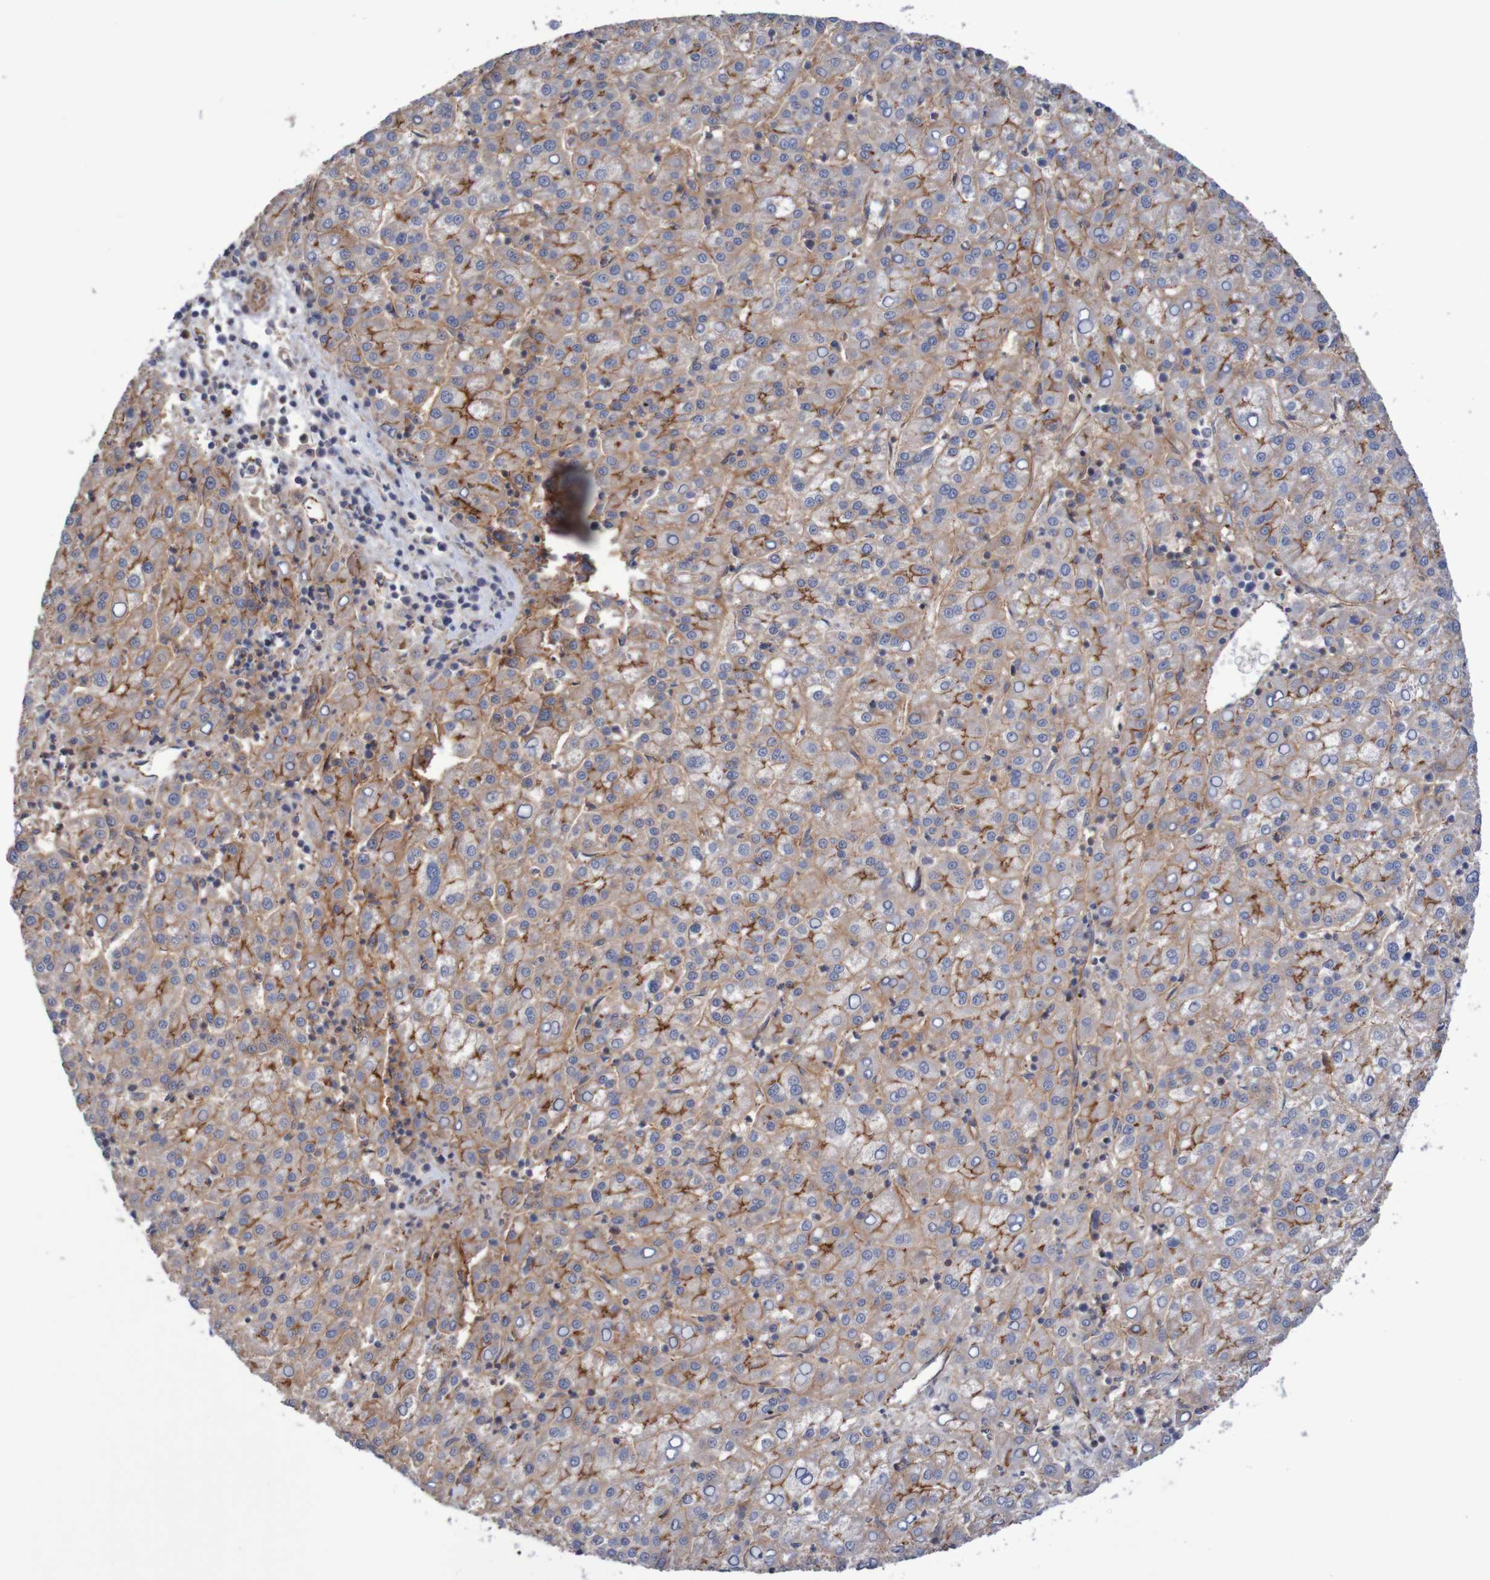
{"staining": {"intensity": "moderate", "quantity": "25%-75%", "location": "cytoplasmic/membranous"}, "tissue": "liver cancer", "cell_type": "Tumor cells", "image_type": "cancer", "snomed": [{"axis": "morphology", "description": "Carcinoma, Hepatocellular, NOS"}, {"axis": "topography", "description": "Liver"}], "caption": "Immunohistochemical staining of human hepatocellular carcinoma (liver) exhibits medium levels of moderate cytoplasmic/membranous positivity in about 25%-75% of tumor cells. The staining was performed using DAB (3,3'-diaminobenzidine), with brown indicating positive protein expression. Nuclei are stained blue with hematoxylin.", "gene": "NECTIN2", "patient": {"sex": "female", "age": 58}}